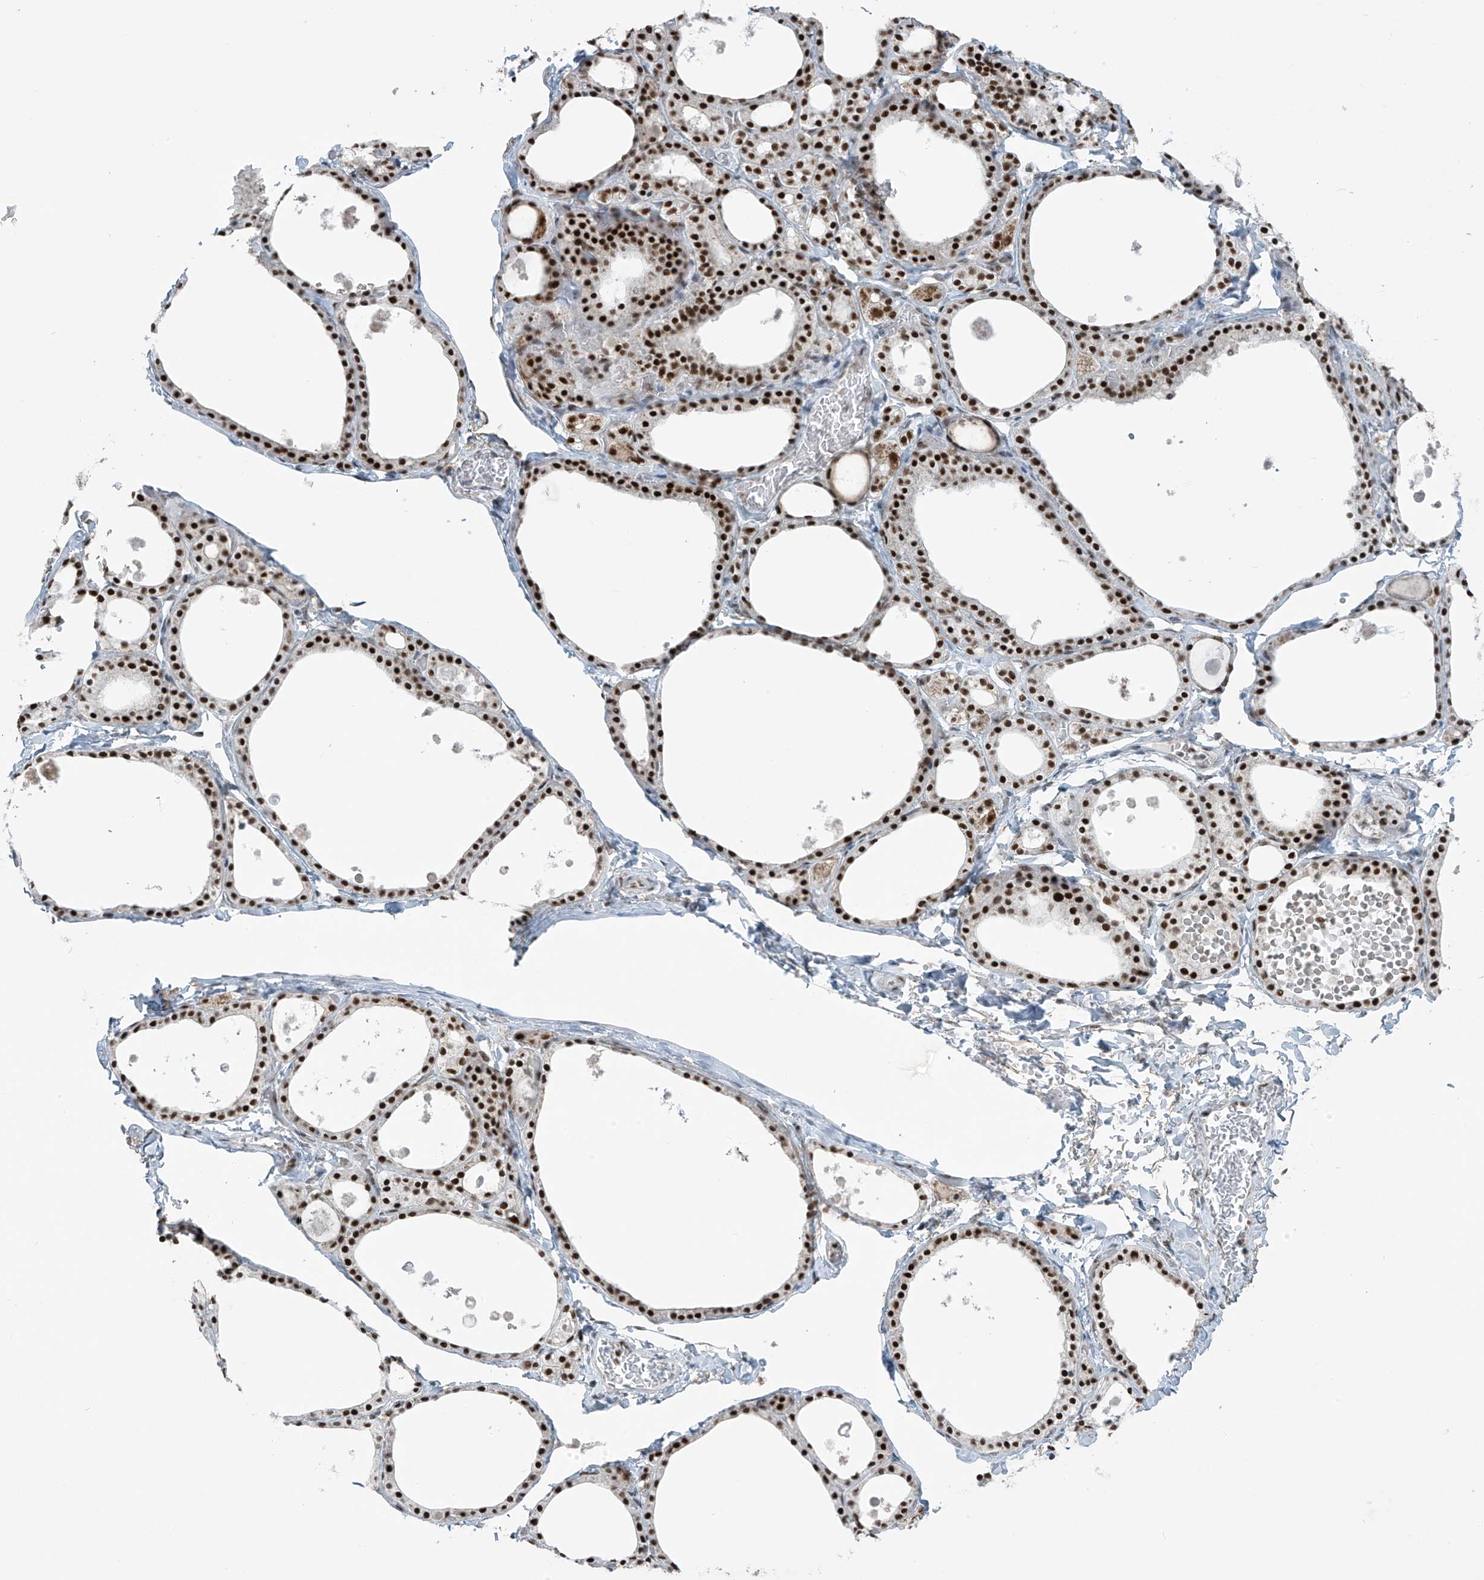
{"staining": {"intensity": "strong", "quantity": ">75%", "location": "nuclear"}, "tissue": "thyroid gland", "cell_type": "Glandular cells", "image_type": "normal", "snomed": [{"axis": "morphology", "description": "Normal tissue, NOS"}, {"axis": "topography", "description": "Thyroid gland"}], "caption": "This micrograph exhibits benign thyroid gland stained with immunohistochemistry (IHC) to label a protein in brown. The nuclear of glandular cells show strong positivity for the protein. Nuclei are counter-stained blue.", "gene": "WRNIP1", "patient": {"sex": "male", "age": 56}}